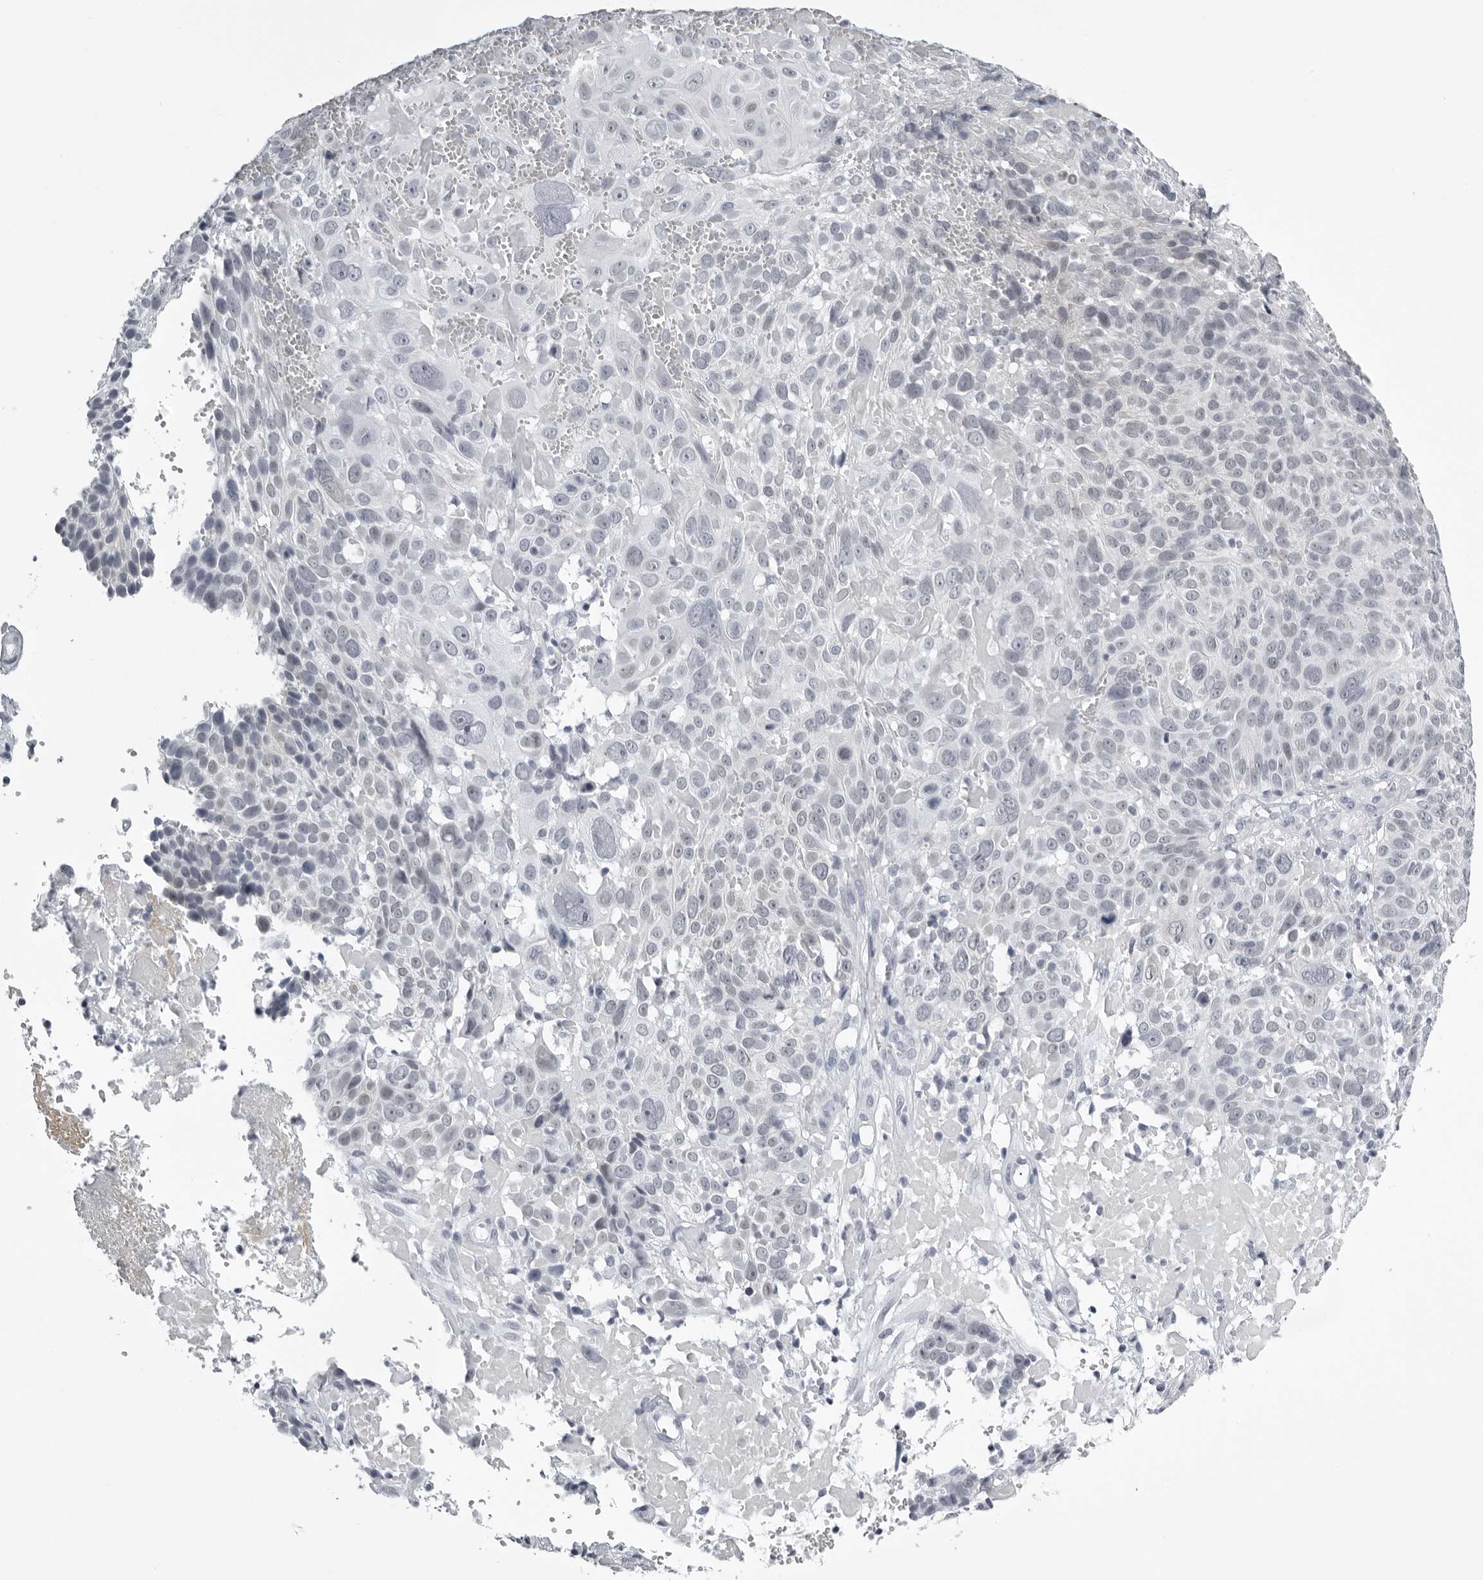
{"staining": {"intensity": "negative", "quantity": "none", "location": "none"}, "tissue": "cervical cancer", "cell_type": "Tumor cells", "image_type": "cancer", "snomed": [{"axis": "morphology", "description": "Squamous cell carcinoma, NOS"}, {"axis": "topography", "description": "Cervix"}], "caption": "High power microscopy histopathology image of an IHC micrograph of cervical cancer (squamous cell carcinoma), revealing no significant expression in tumor cells.", "gene": "UROD", "patient": {"sex": "female", "age": 74}}